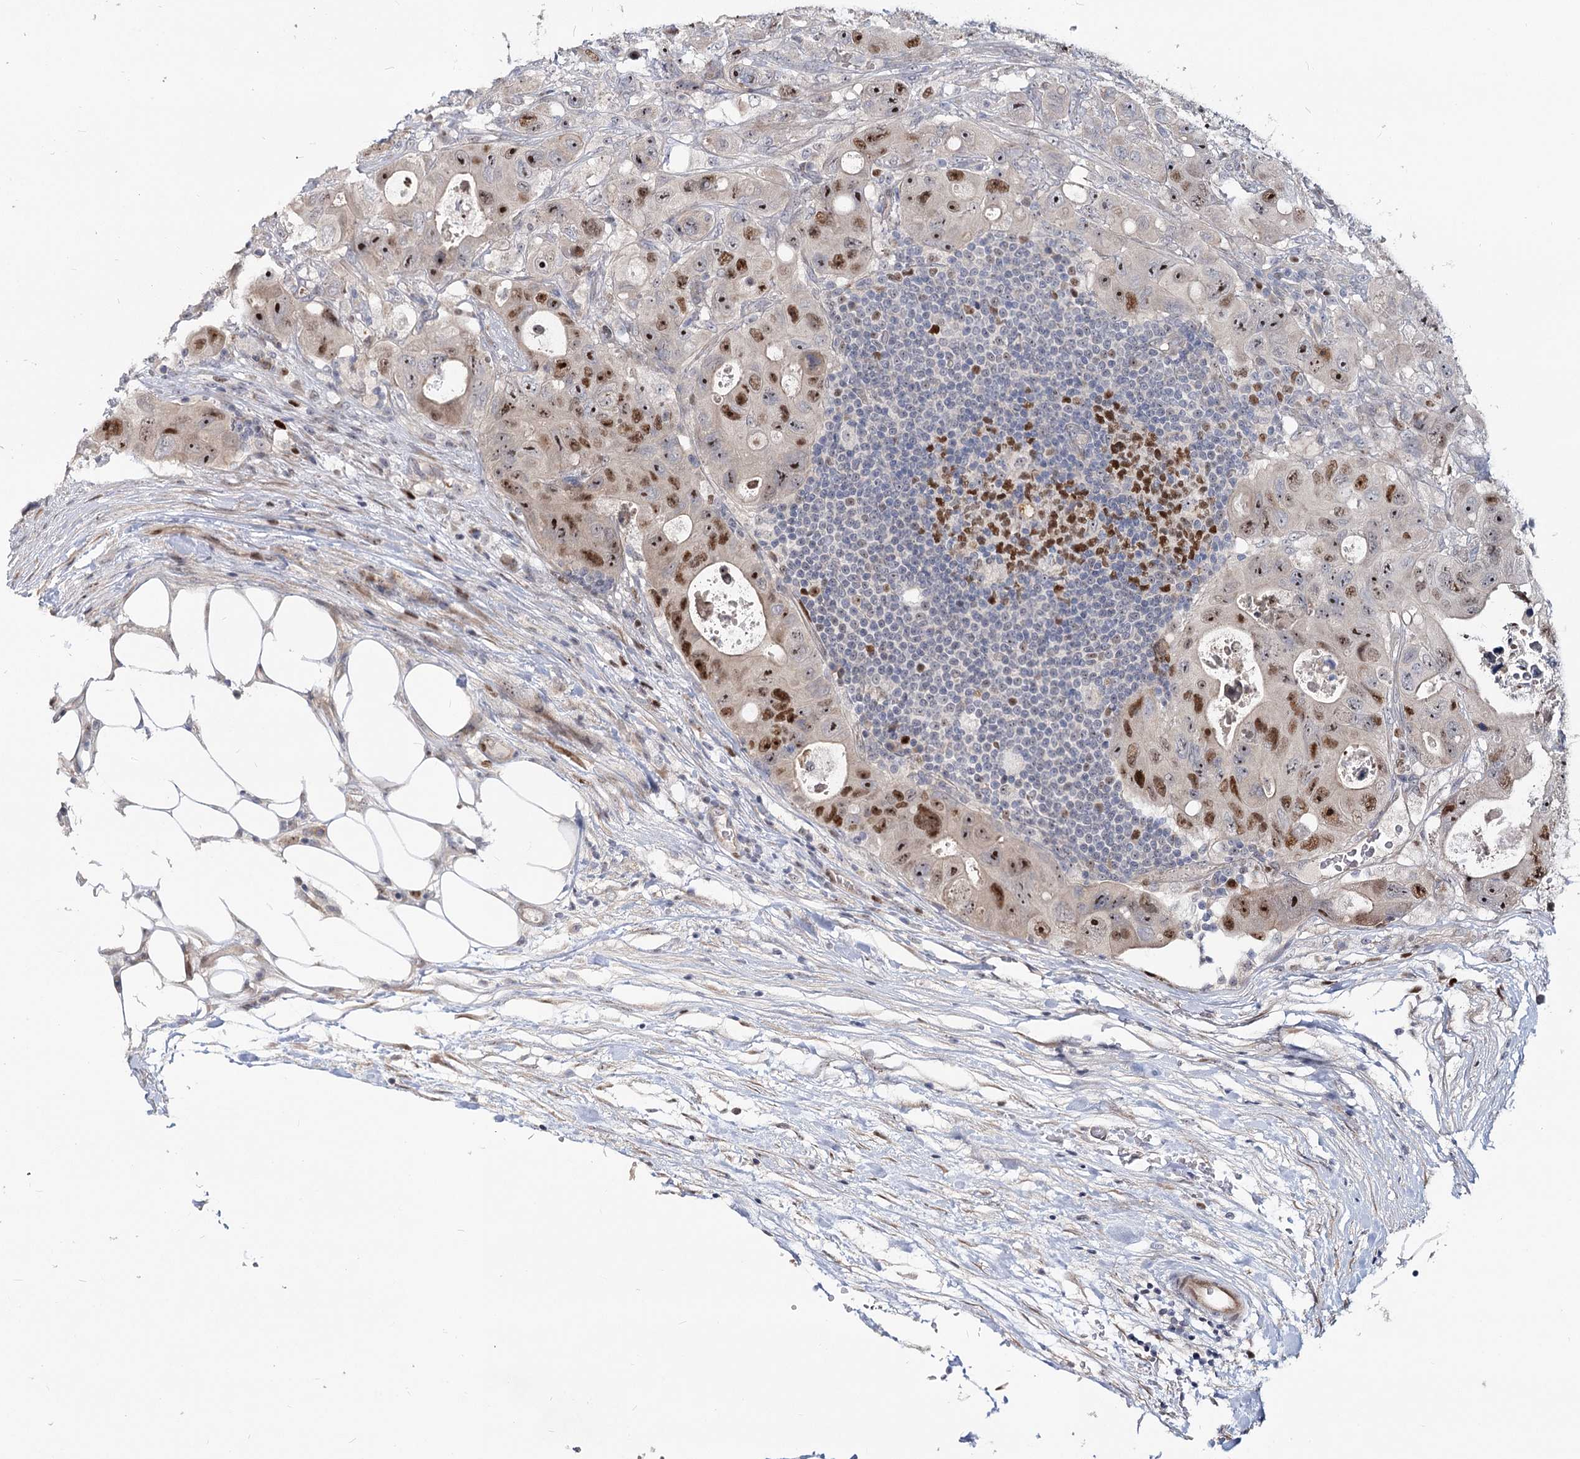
{"staining": {"intensity": "moderate", "quantity": "25%-75%", "location": "nuclear"}, "tissue": "colorectal cancer", "cell_type": "Tumor cells", "image_type": "cancer", "snomed": [{"axis": "morphology", "description": "Adenocarcinoma, NOS"}, {"axis": "topography", "description": "Colon"}], "caption": "A histopathology image showing moderate nuclear positivity in about 25%-75% of tumor cells in adenocarcinoma (colorectal), as visualized by brown immunohistochemical staining.", "gene": "PIK3C2A", "patient": {"sex": "female", "age": 46}}